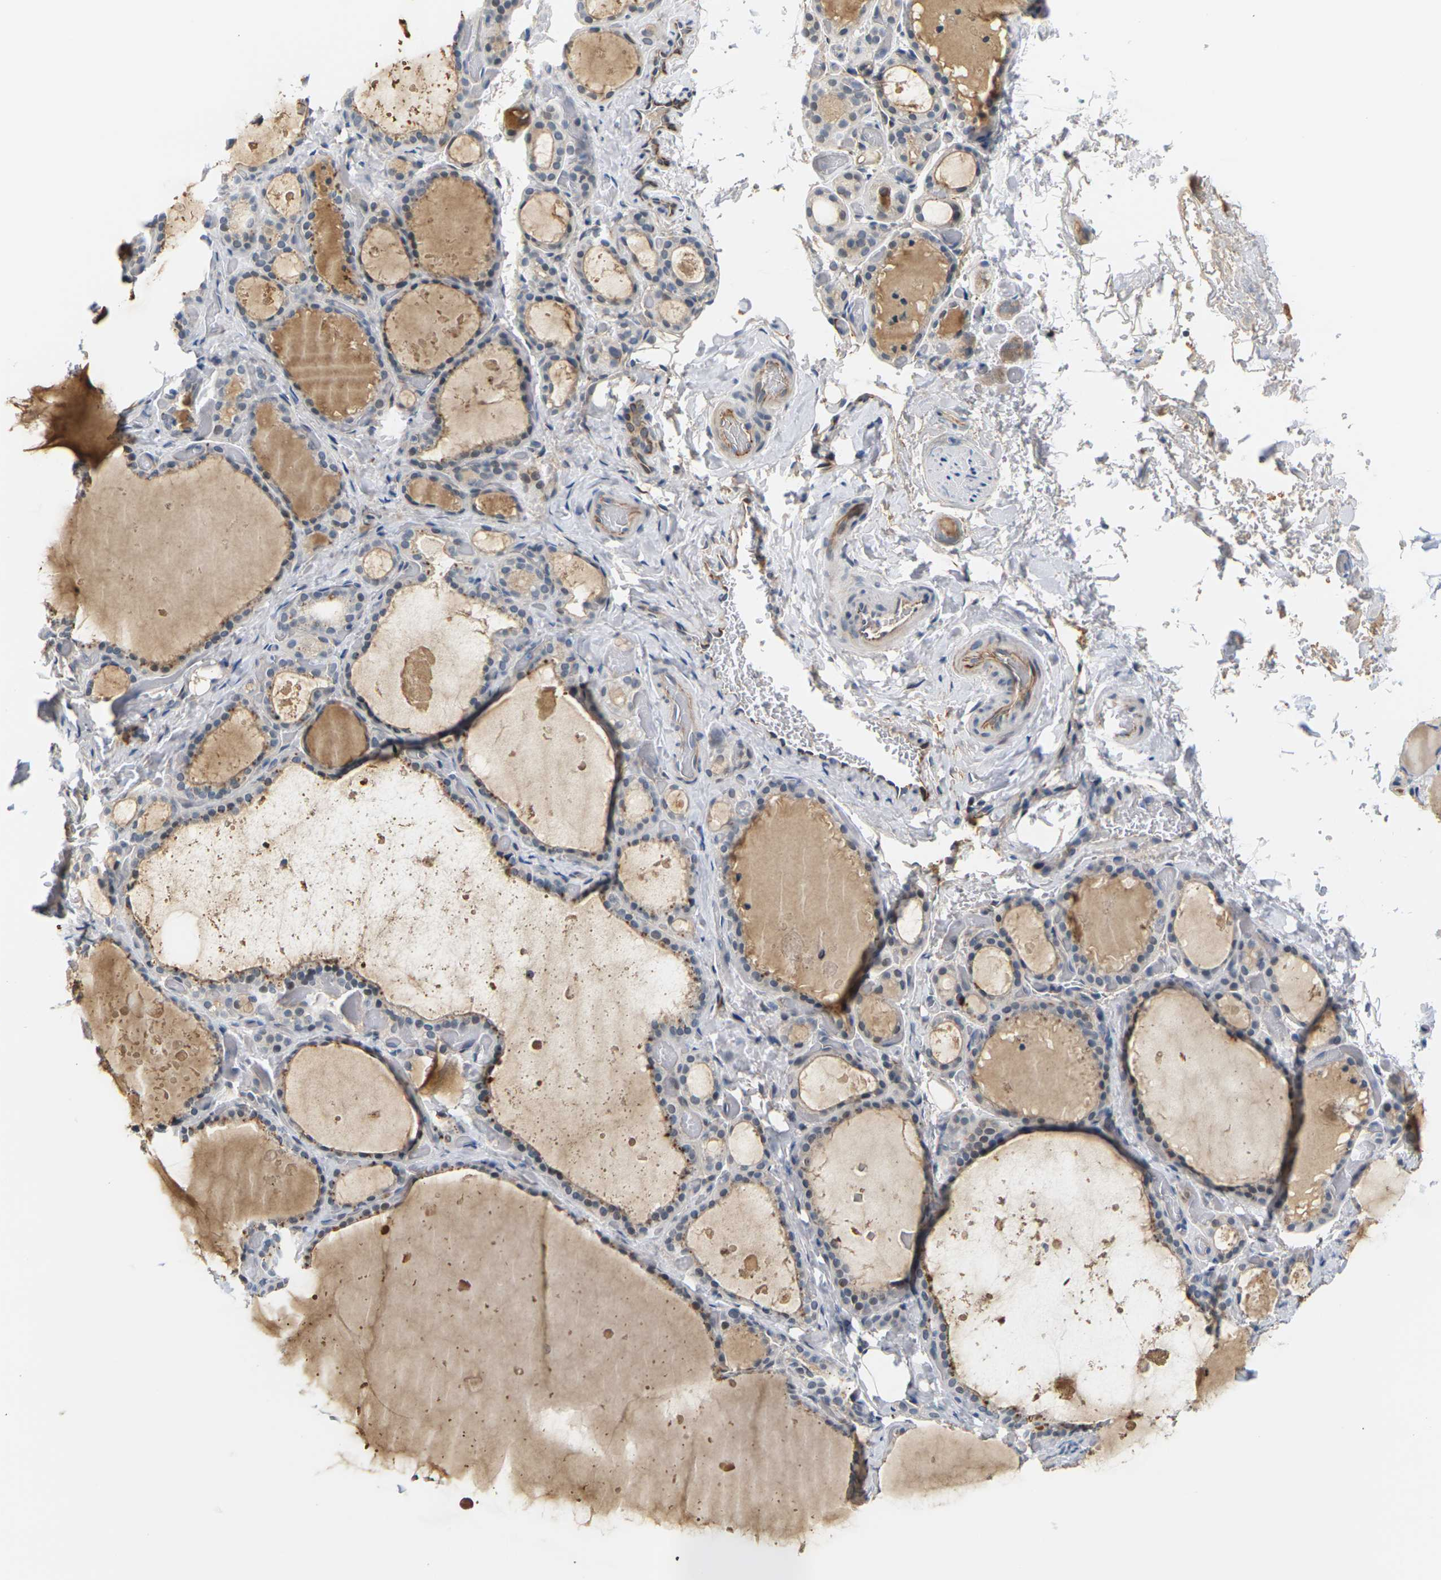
{"staining": {"intensity": "moderate", "quantity": ">75%", "location": "cytoplasmic/membranous"}, "tissue": "thyroid gland", "cell_type": "Glandular cells", "image_type": "normal", "snomed": [{"axis": "morphology", "description": "Normal tissue, NOS"}, {"axis": "topography", "description": "Thyroid gland"}], "caption": "An immunohistochemistry micrograph of normal tissue is shown. Protein staining in brown labels moderate cytoplasmic/membranous positivity in thyroid gland within glandular cells. (IHC, brightfield microscopy, high magnification).", "gene": "PKP2", "patient": {"sex": "female", "age": 44}}